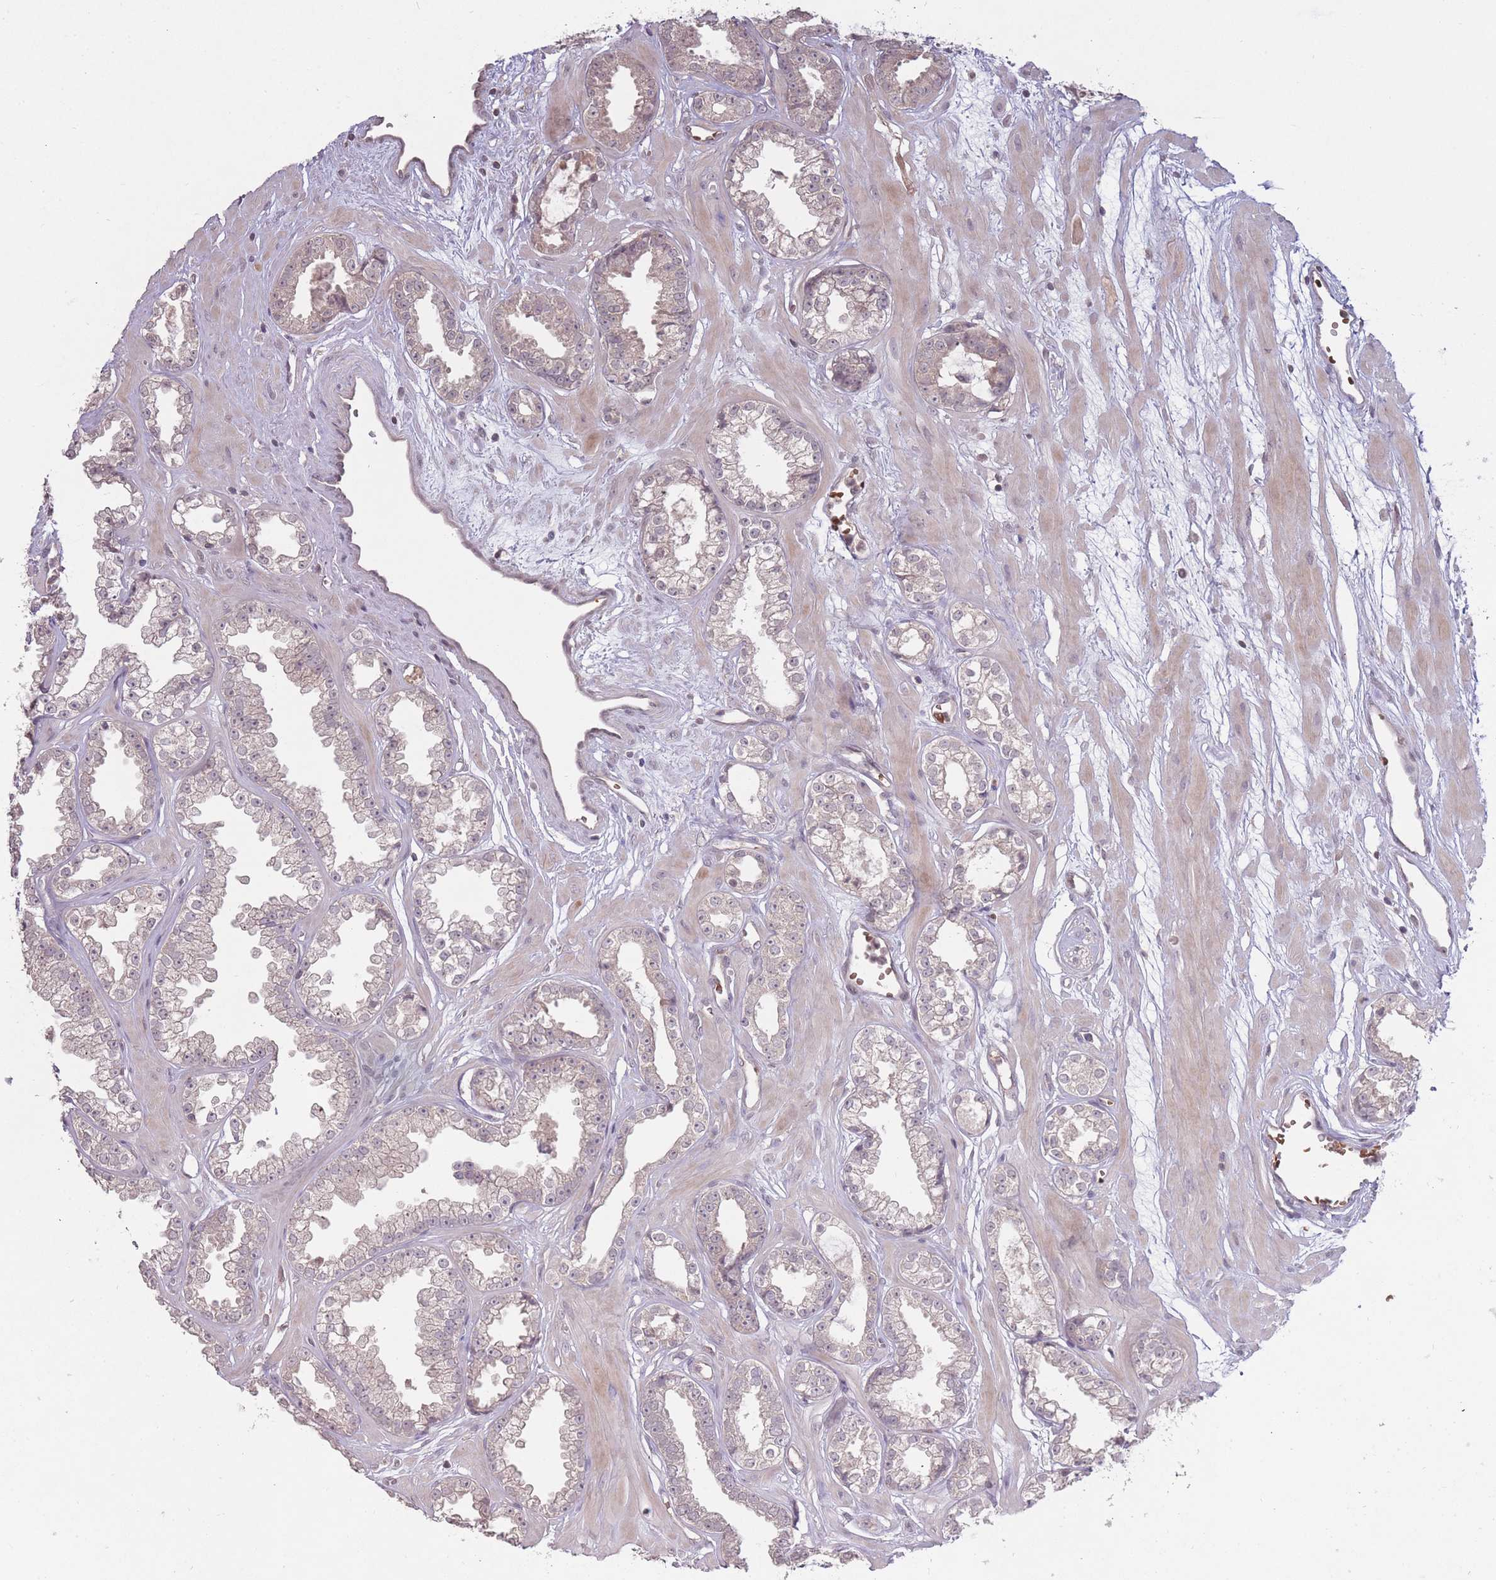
{"staining": {"intensity": "negative", "quantity": "none", "location": "none"}, "tissue": "prostate cancer", "cell_type": "Tumor cells", "image_type": "cancer", "snomed": [{"axis": "morphology", "description": "Adenocarcinoma, Low grade"}, {"axis": "topography", "description": "Prostate"}], "caption": "Image shows no protein positivity in tumor cells of prostate cancer tissue.", "gene": "ADCYAP1R1", "patient": {"sex": "male", "age": 60}}